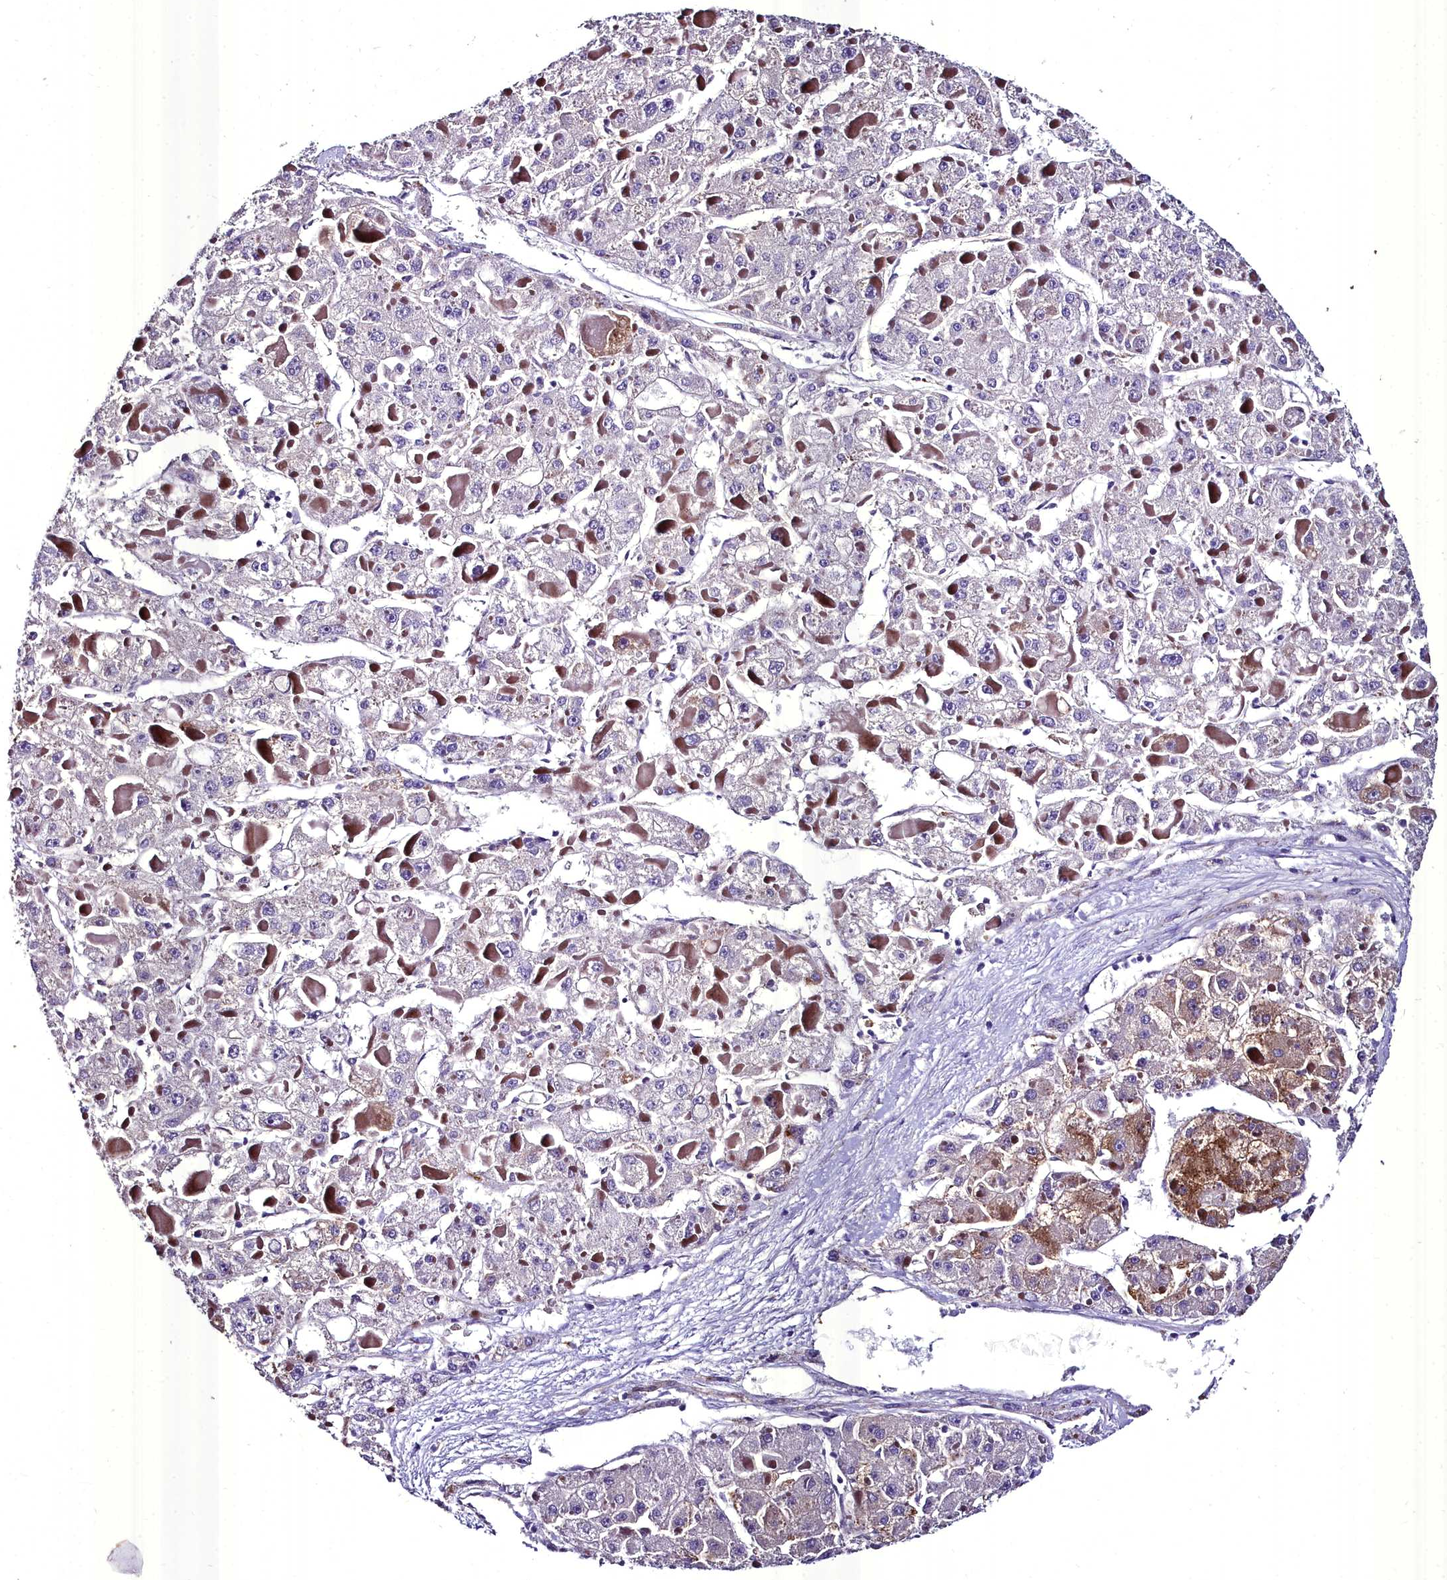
{"staining": {"intensity": "negative", "quantity": "none", "location": "none"}, "tissue": "liver cancer", "cell_type": "Tumor cells", "image_type": "cancer", "snomed": [{"axis": "morphology", "description": "Carcinoma, Hepatocellular, NOS"}, {"axis": "topography", "description": "Liver"}], "caption": "Histopathology image shows no protein positivity in tumor cells of liver cancer (hepatocellular carcinoma) tissue. (Stains: DAB (3,3'-diaminobenzidine) immunohistochemistry (IHC) with hematoxylin counter stain, Microscopy: brightfield microscopy at high magnification).", "gene": "MS4A18", "patient": {"sex": "female", "age": 73}}